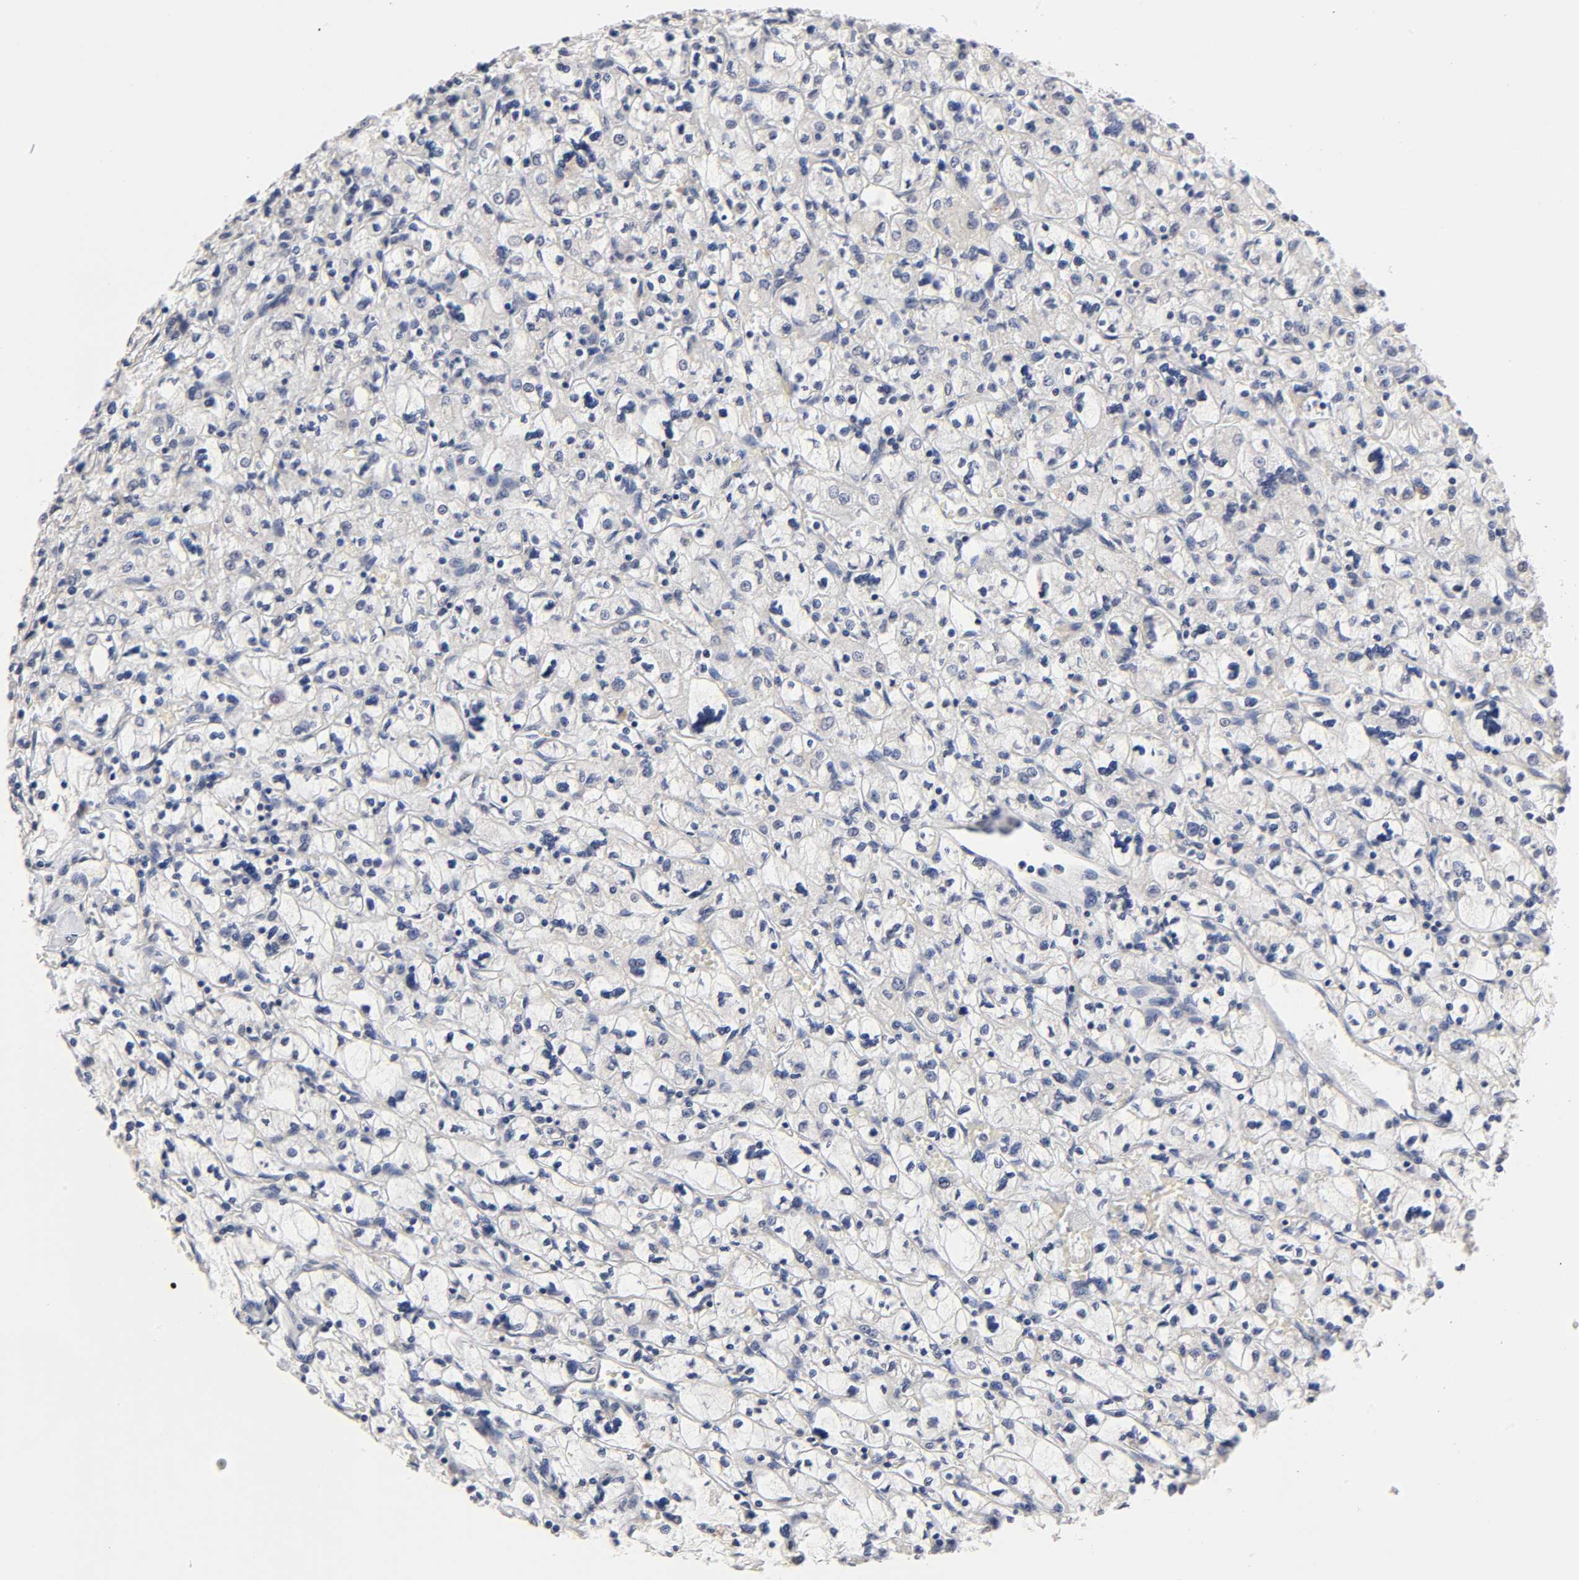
{"staining": {"intensity": "weak", "quantity": "<25%", "location": "cytoplasmic/membranous"}, "tissue": "renal cancer", "cell_type": "Tumor cells", "image_type": "cancer", "snomed": [{"axis": "morphology", "description": "Adenocarcinoma, NOS"}, {"axis": "topography", "description": "Kidney"}], "caption": "A micrograph of human renal cancer (adenocarcinoma) is negative for staining in tumor cells.", "gene": "EP300", "patient": {"sex": "female", "age": 83}}